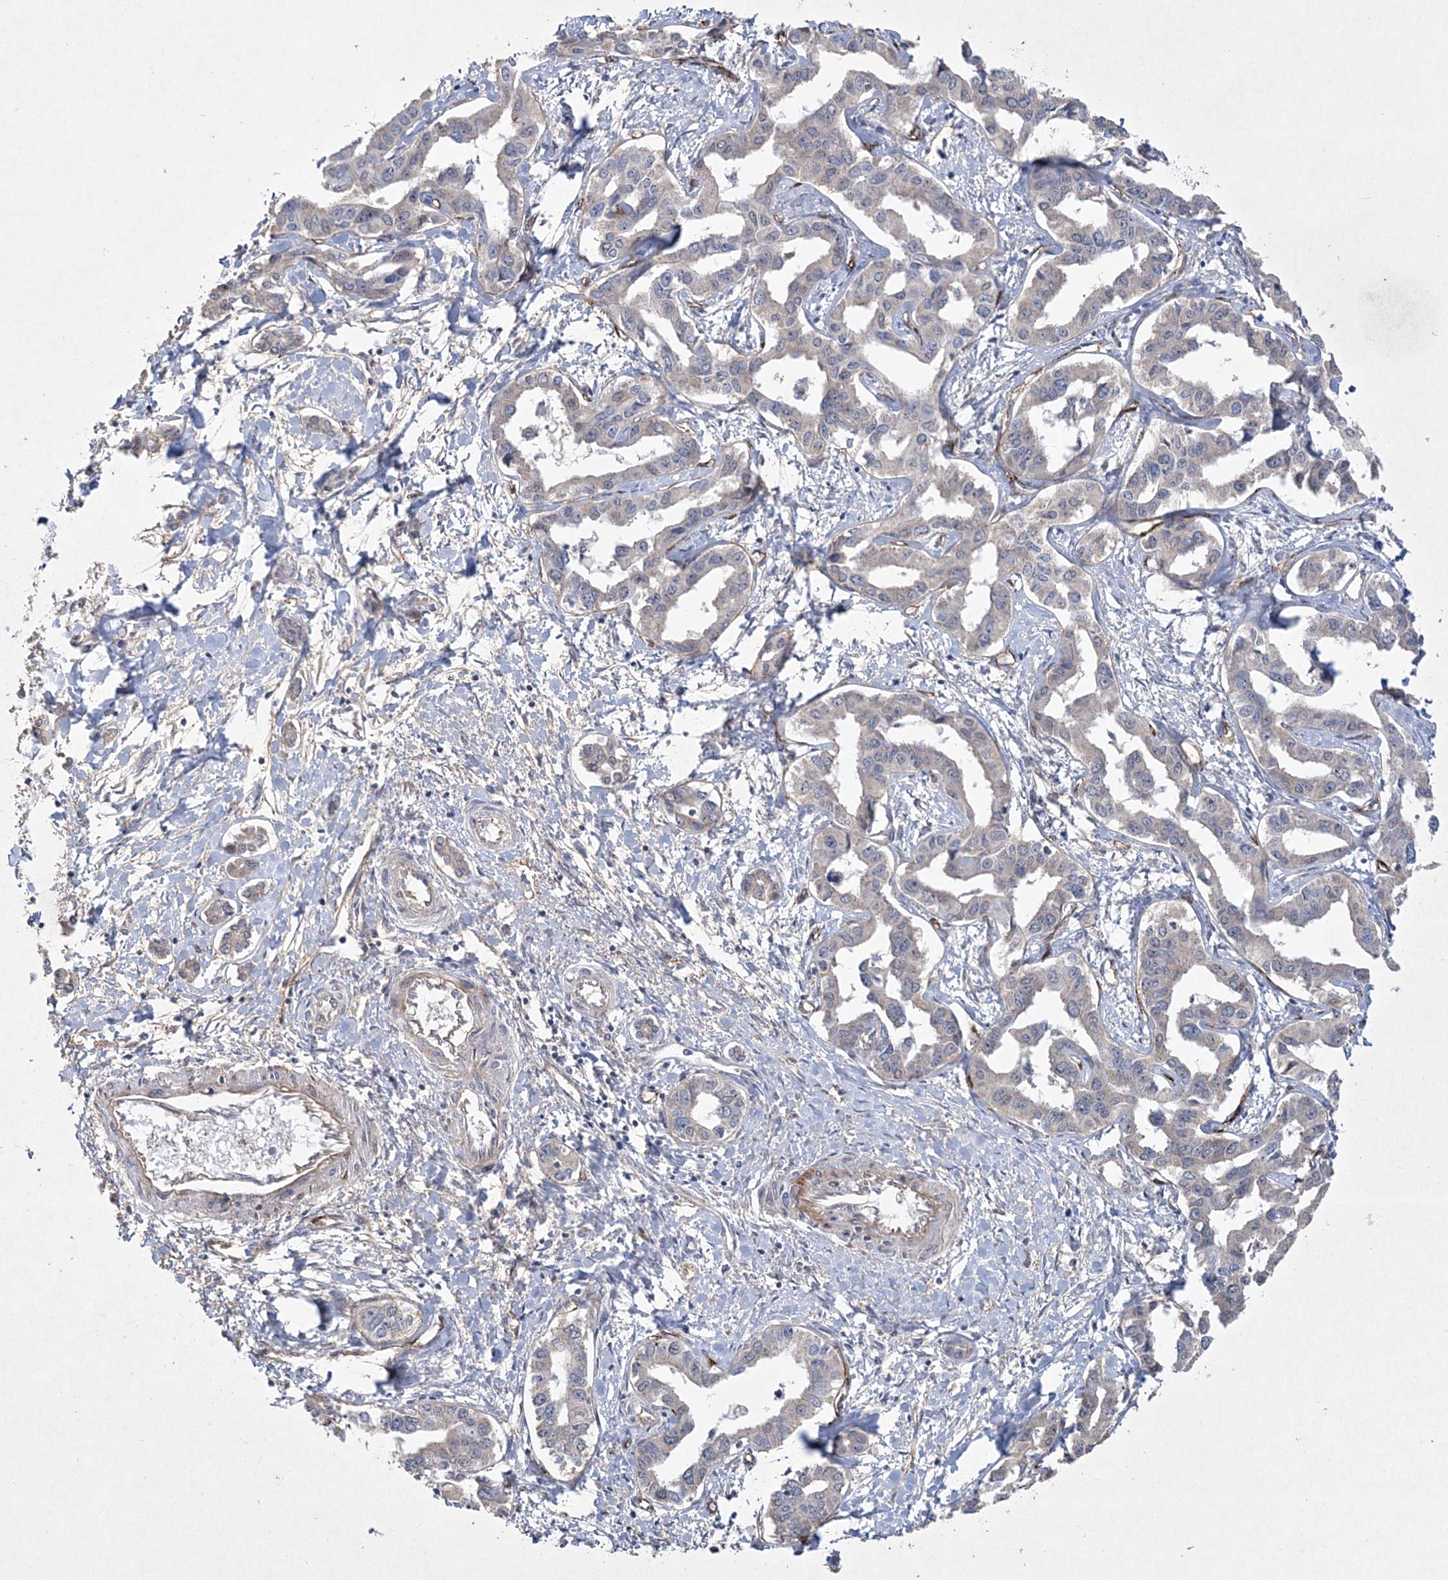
{"staining": {"intensity": "negative", "quantity": "none", "location": "none"}, "tissue": "liver cancer", "cell_type": "Tumor cells", "image_type": "cancer", "snomed": [{"axis": "morphology", "description": "Cholangiocarcinoma"}, {"axis": "topography", "description": "Liver"}], "caption": "Histopathology image shows no protein expression in tumor cells of liver cancer tissue. The staining was performed using DAB to visualize the protein expression in brown, while the nuclei were stained in blue with hematoxylin (Magnification: 20x).", "gene": "DPCD", "patient": {"sex": "male", "age": 59}}